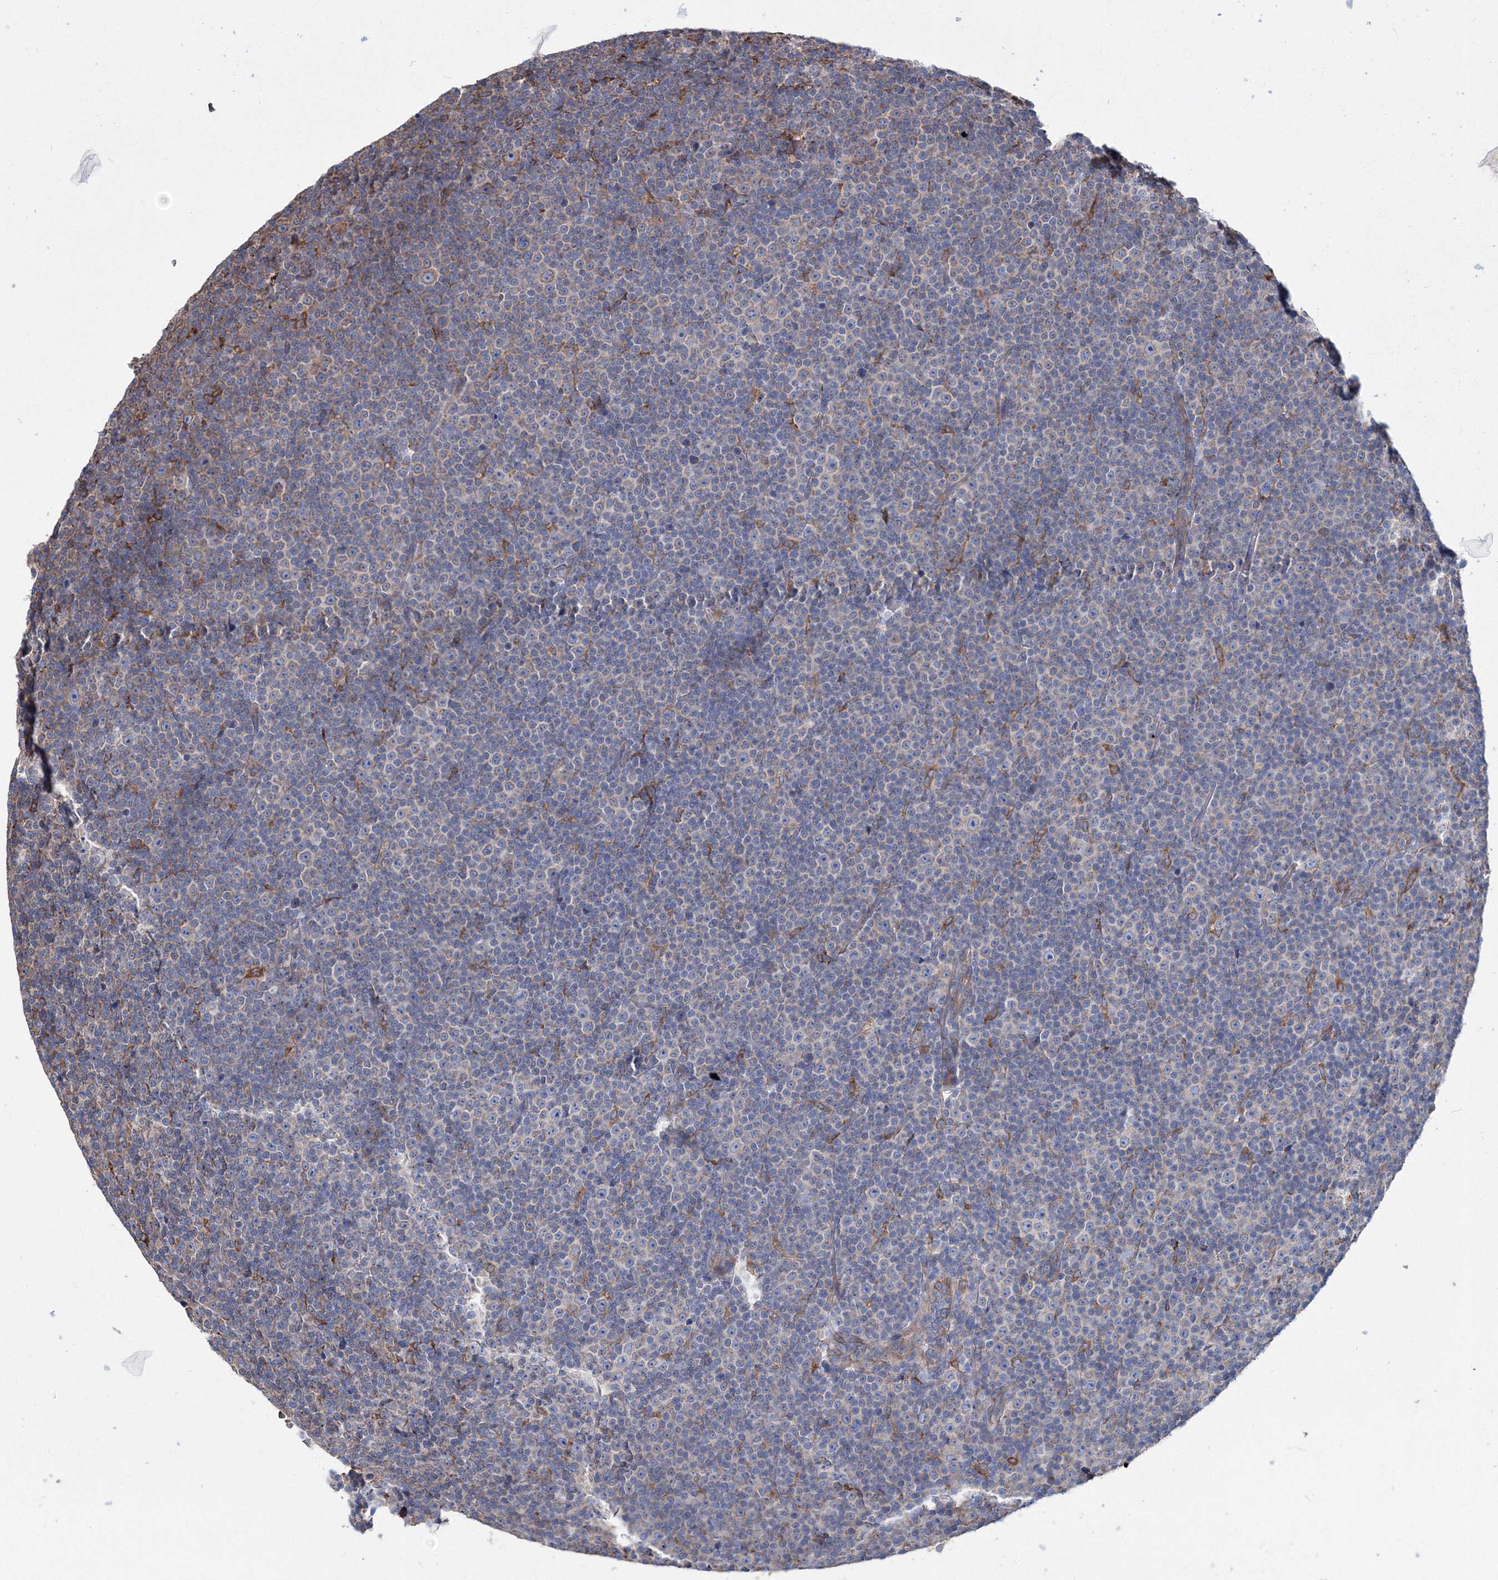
{"staining": {"intensity": "weak", "quantity": "<25%", "location": "cytoplasmic/membranous"}, "tissue": "lymphoma", "cell_type": "Tumor cells", "image_type": "cancer", "snomed": [{"axis": "morphology", "description": "Malignant lymphoma, non-Hodgkin's type, Low grade"}, {"axis": "topography", "description": "Lymph node"}], "caption": "Tumor cells are negative for brown protein staining in malignant lymphoma, non-Hodgkin's type (low-grade).", "gene": "VPS8", "patient": {"sex": "female", "age": 67}}